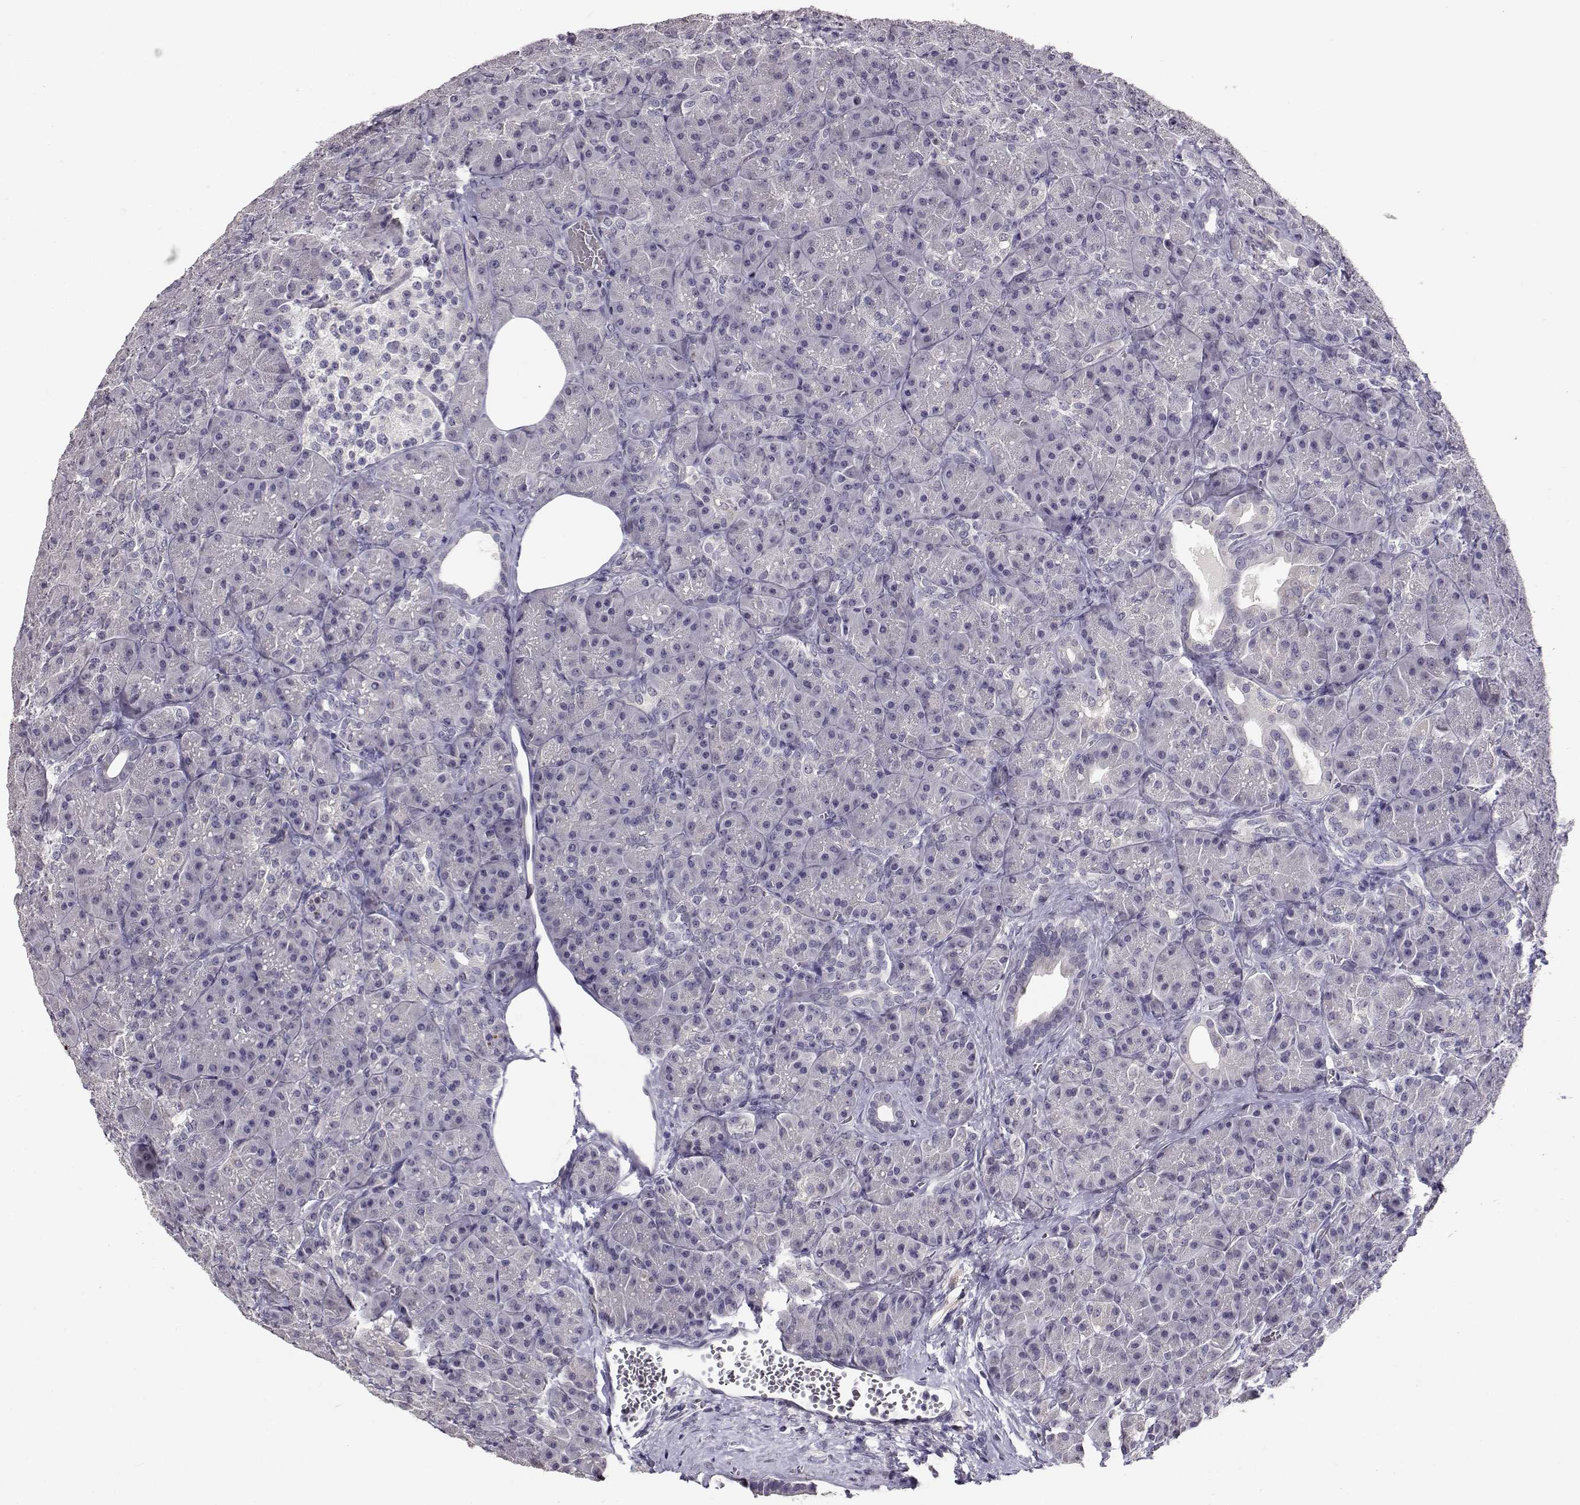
{"staining": {"intensity": "negative", "quantity": "none", "location": "none"}, "tissue": "pancreas", "cell_type": "Exocrine glandular cells", "image_type": "normal", "snomed": [{"axis": "morphology", "description": "Normal tissue, NOS"}, {"axis": "topography", "description": "Pancreas"}], "caption": "Immunohistochemical staining of unremarkable pancreas displays no significant expression in exocrine glandular cells.", "gene": "RHOXF2", "patient": {"sex": "male", "age": 57}}